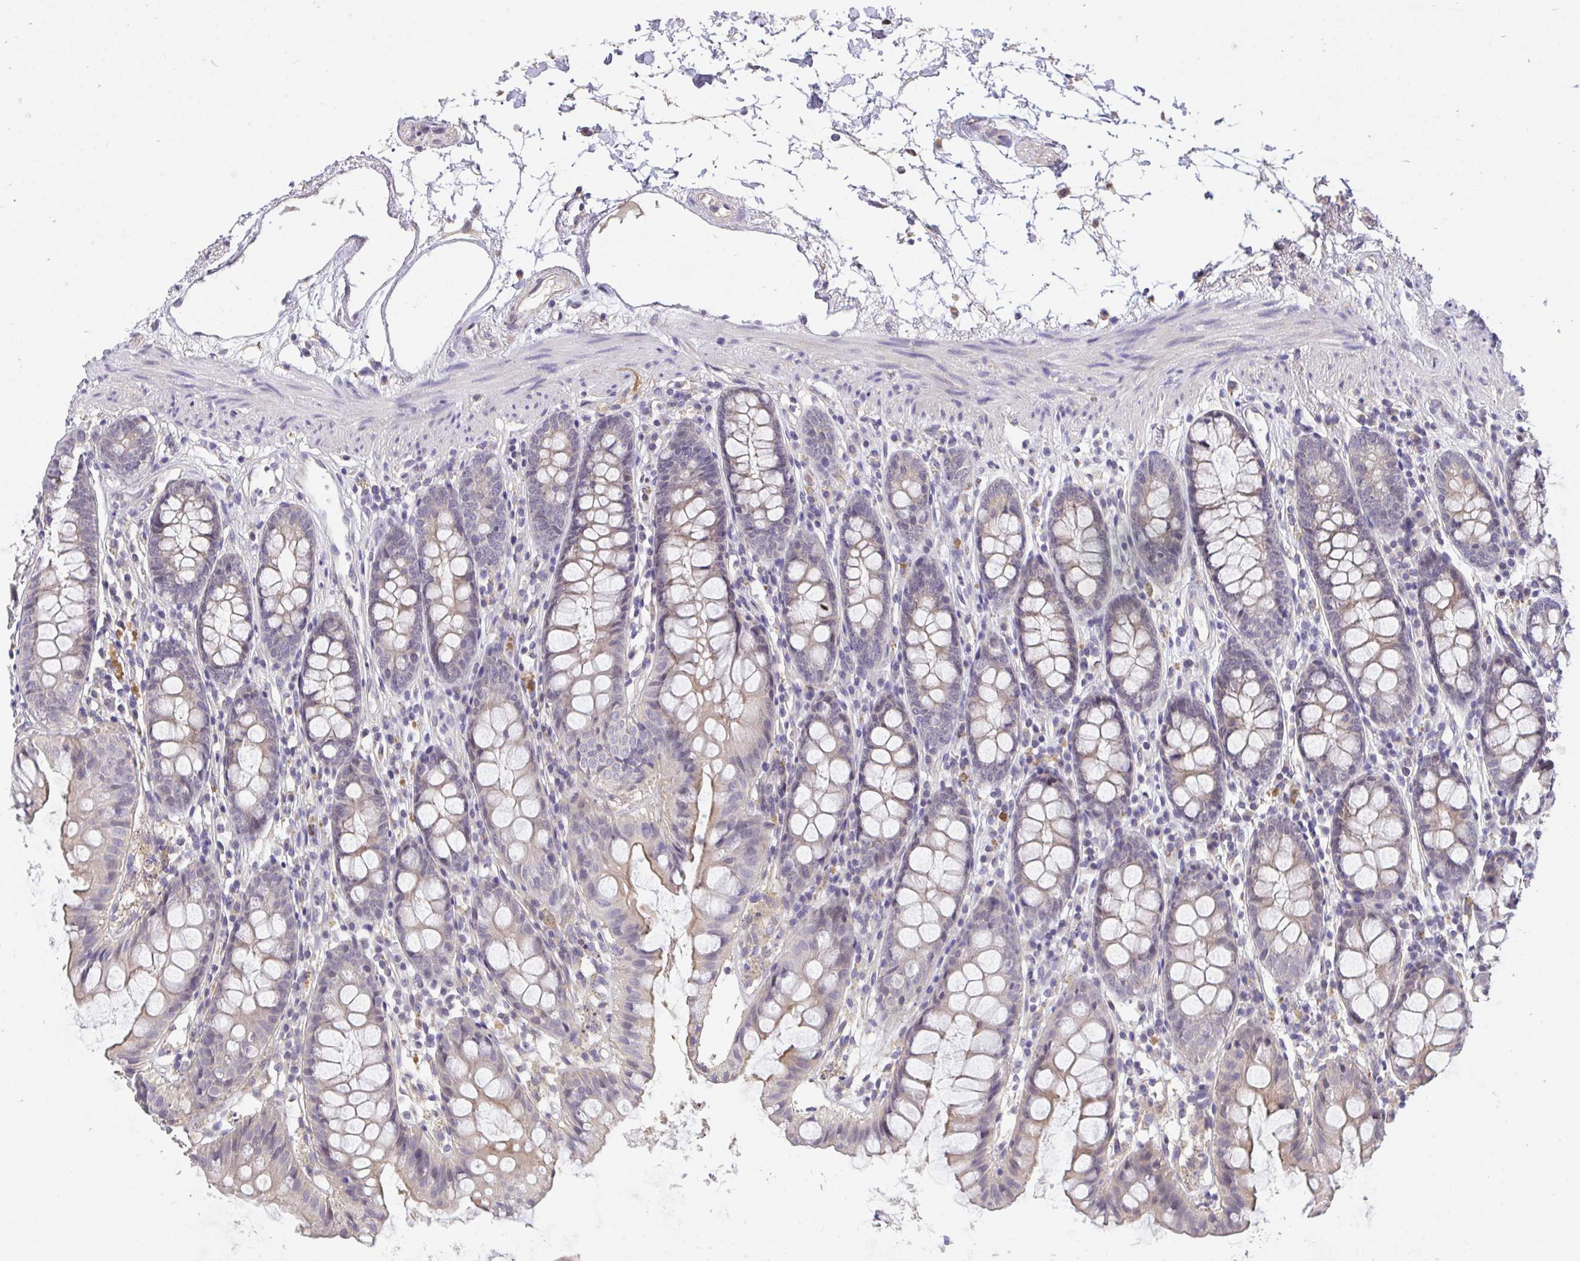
{"staining": {"intensity": "weak", "quantity": ">75%", "location": "cytoplasmic/membranous"}, "tissue": "colon", "cell_type": "Endothelial cells", "image_type": "normal", "snomed": [{"axis": "morphology", "description": "Normal tissue, NOS"}, {"axis": "topography", "description": "Colon"}], "caption": "Colon was stained to show a protein in brown. There is low levels of weak cytoplasmic/membranous positivity in about >75% of endothelial cells. The staining is performed using DAB brown chromogen to label protein expression. The nuclei are counter-stained blue using hematoxylin.", "gene": "C19orf54", "patient": {"sex": "female", "age": 84}}